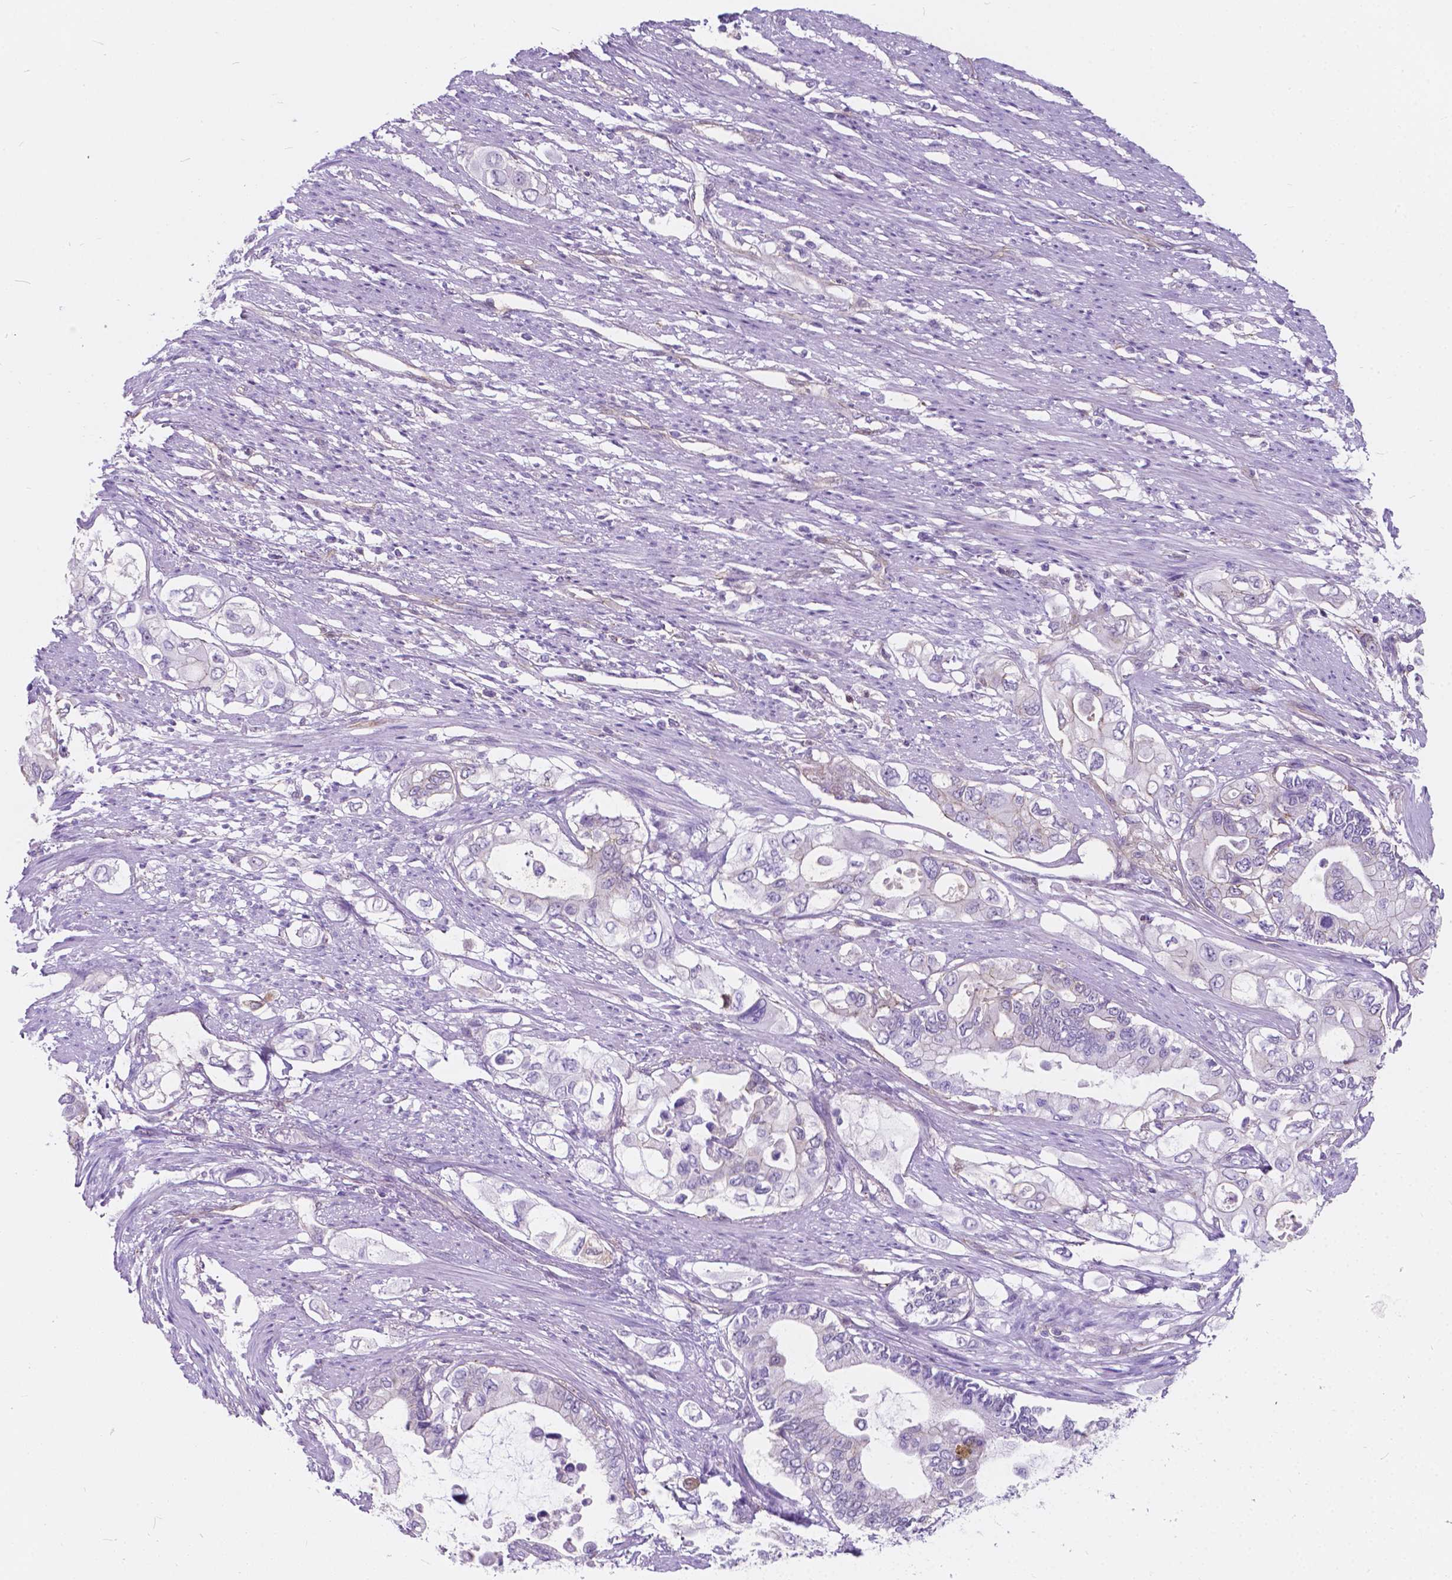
{"staining": {"intensity": "negative", "quantity": "none", "location": "none"}, "tissue": "pancreatic cancer", "cell_type": "Tumor cells", "image_type": "cancer", "snomed": [{"axis": "morphology", "description": "Adenocarcinoma, NOS"}, {"axis": "topography", "description": "Pancreas"}], "caption": "IHC of pancreatic cancer demonstrates no staining in tumor cells. (DAB IHC visualized using brightfield microscopy, high magnification).", "gene": "KIAA0040", "patient": {"sex": "female", "age": 63}}